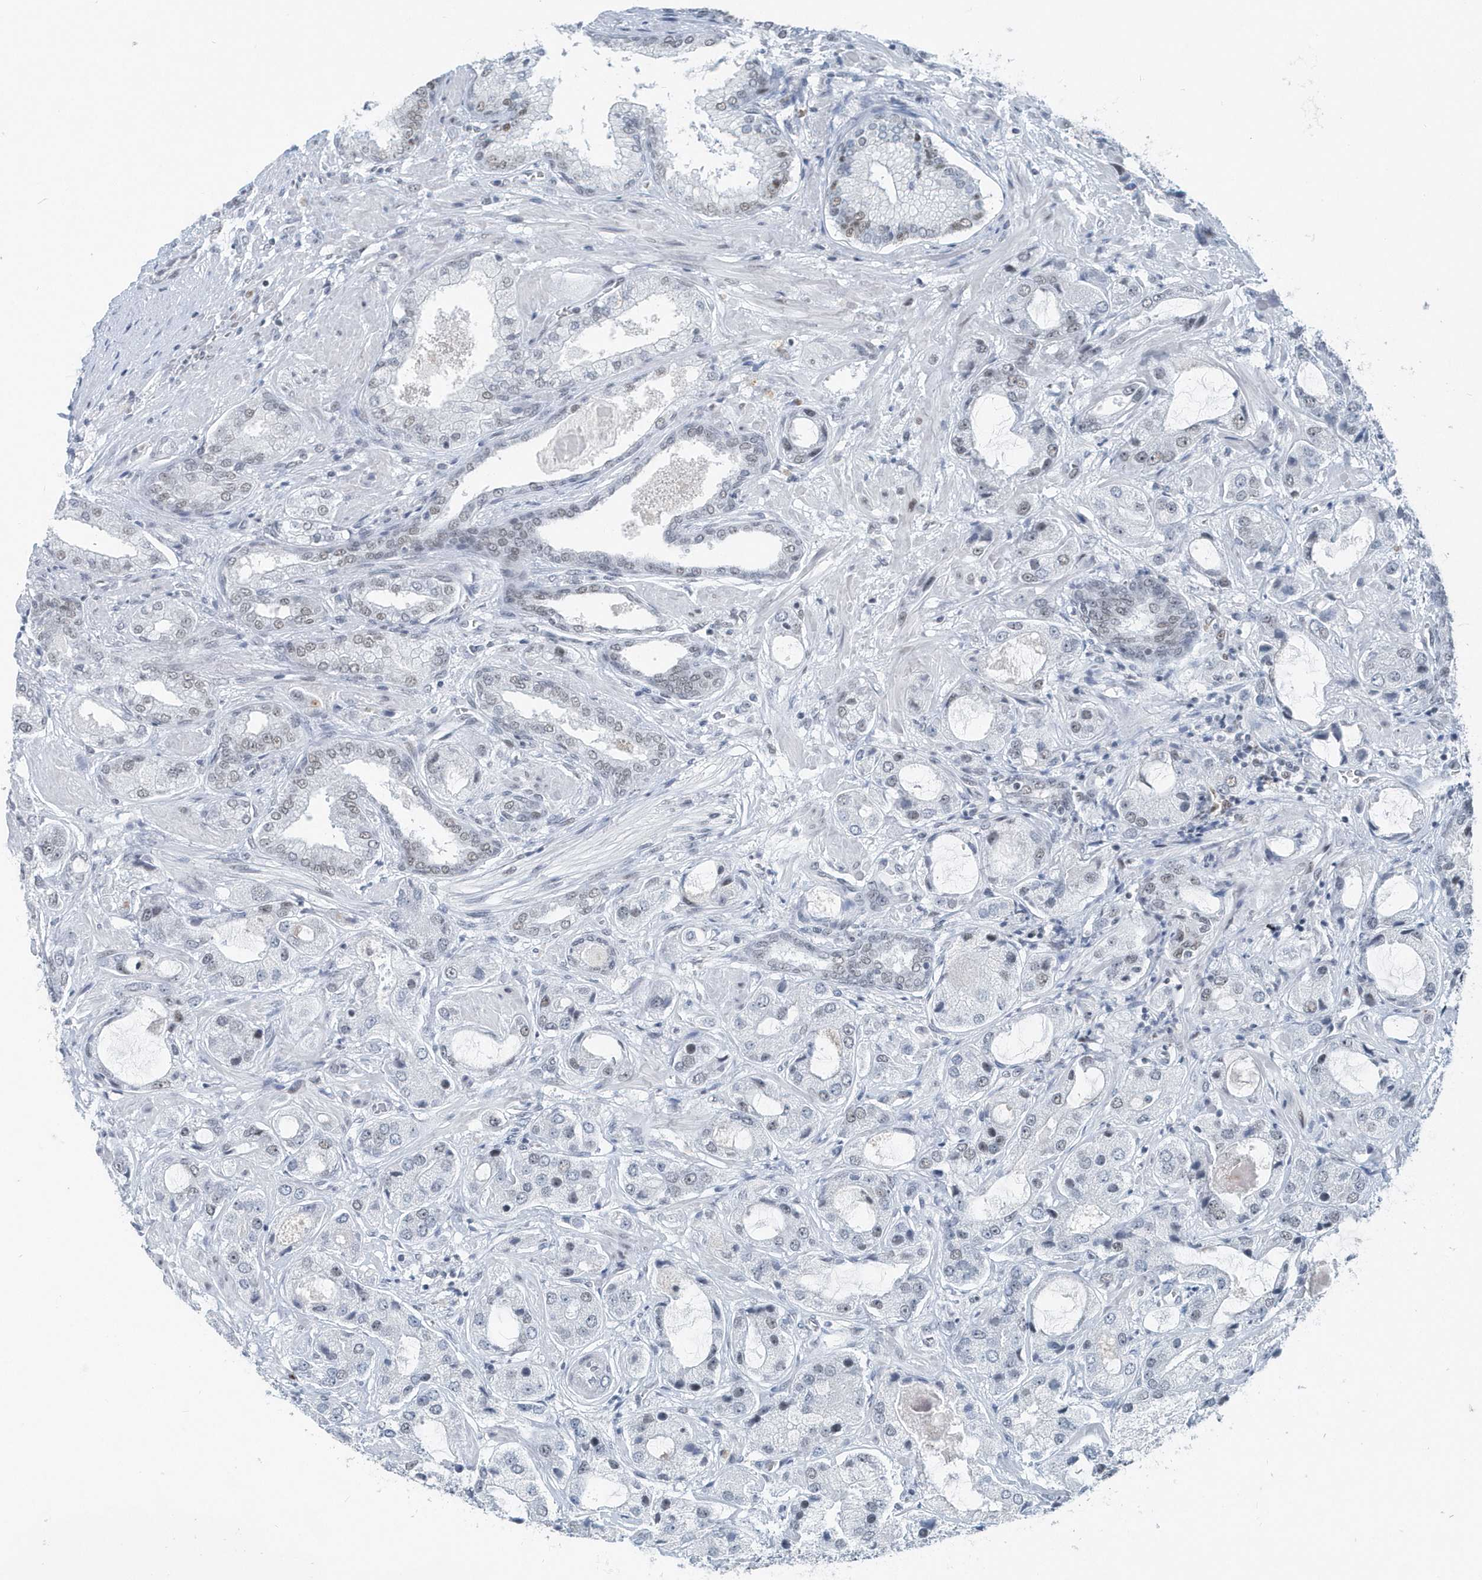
{"staining": {"intensity": "negative", "quantity": "none", "location": "none"}, "tissue": "prostate cancer", "cell_type": "Tumor cells", "image_type": "cancer", "snomed": [{"axis": "morphology", "description": "Adenocarcinoma, High grade"}, {"axis": "topography", "description": "Prostate"}], "caption": "This histopathology image is of prostate cancer (high-grade adenocarcinoma) stained with IHC to label a protein in brown with the nuclei are counter-stained blue. There is no positivity in tumor cells.", "gene": "FIP1L1", "patient": {"sex": "male", "age": 59}}